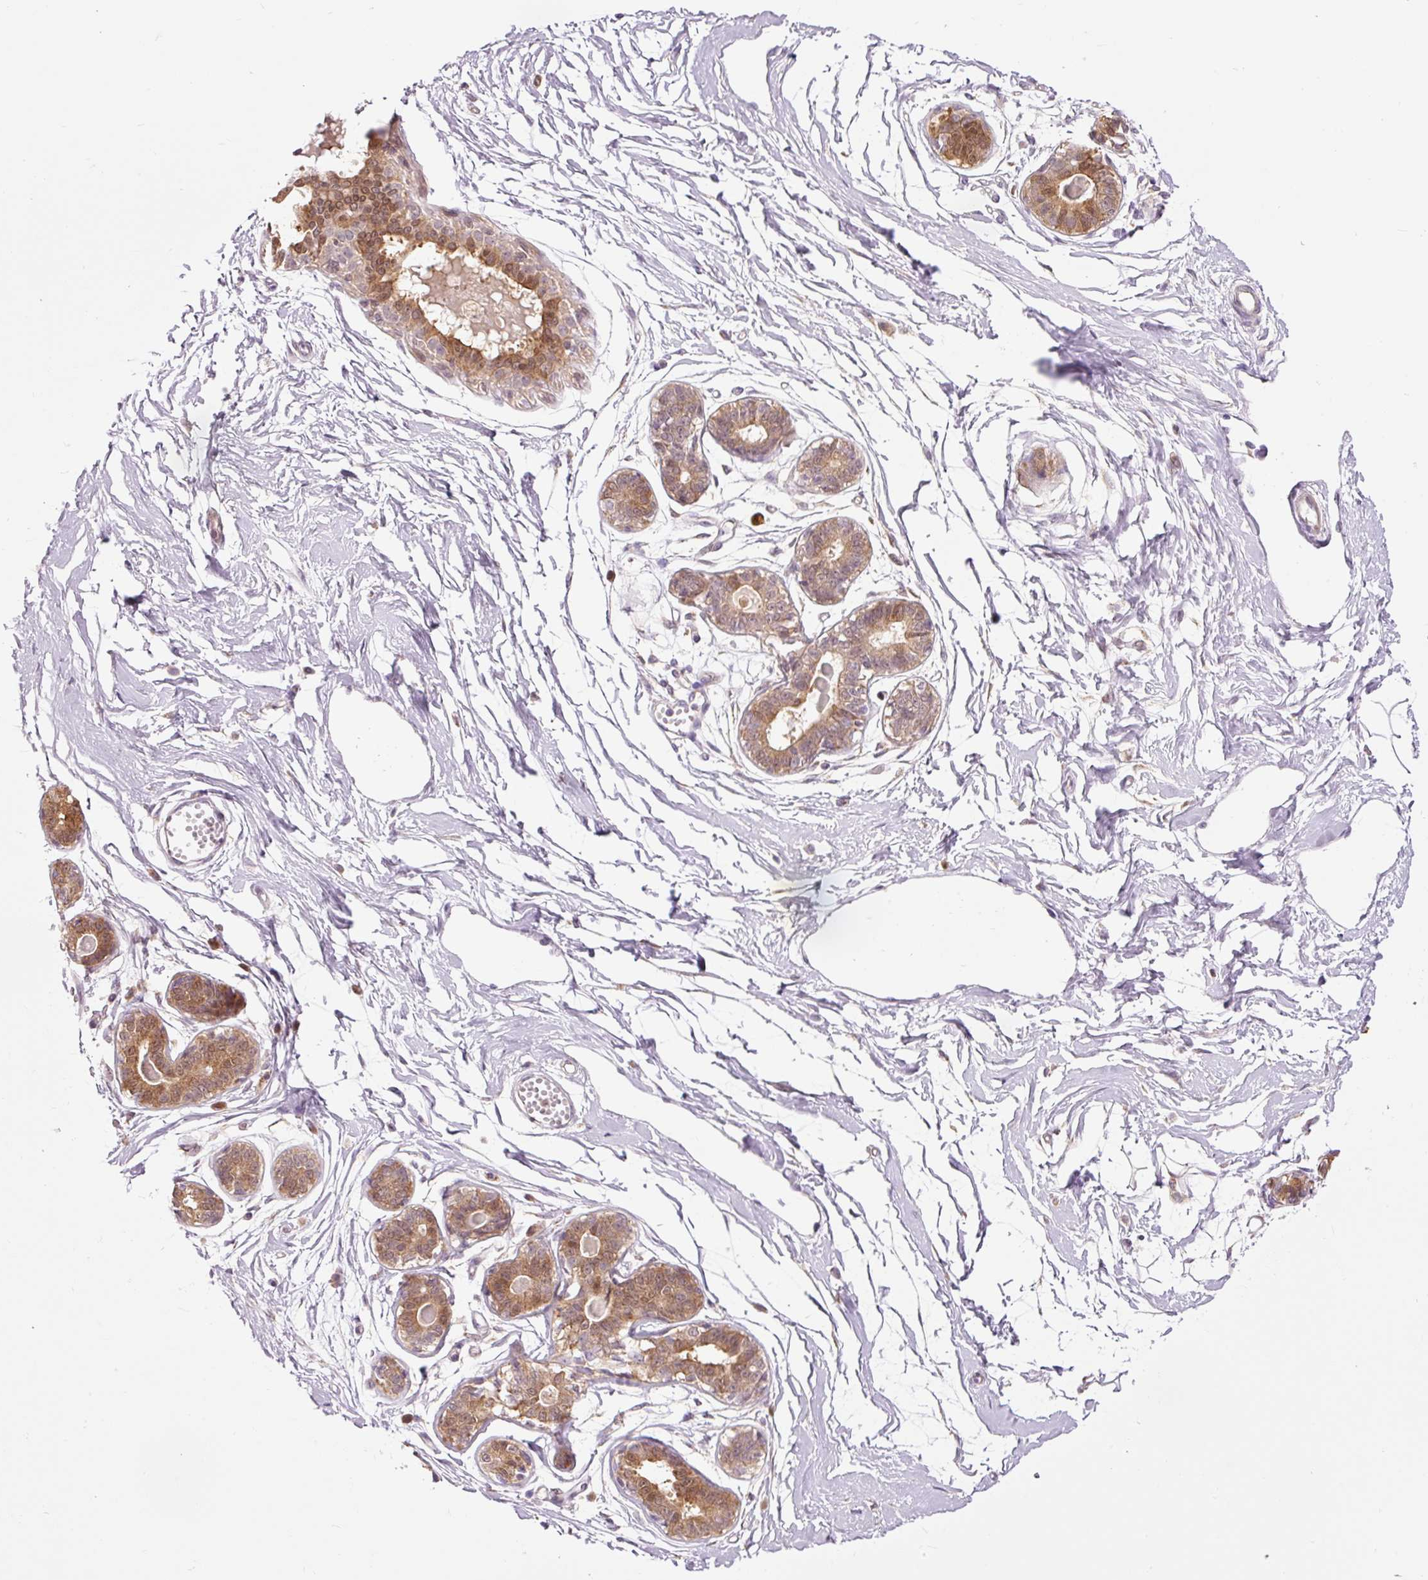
{"staining": {"intensity": "negative", "quantity": "none", "location": "none"}, "tissue": "breast", "cell_type": "Adipocytes", "image_type": "normal", "snomed": [{"axis": "morphology", "description": "Normal tissue, NOS"}, {"axis": "topography", "description": "Breast"}], "caption": "Immunohistochemistry (IHC) of benign breast demonstrates no positivity in adipocytes. Nuclei are stained in blue.", "gene": "PRDX5", "patient": {"sex": "female", "age": 45}}